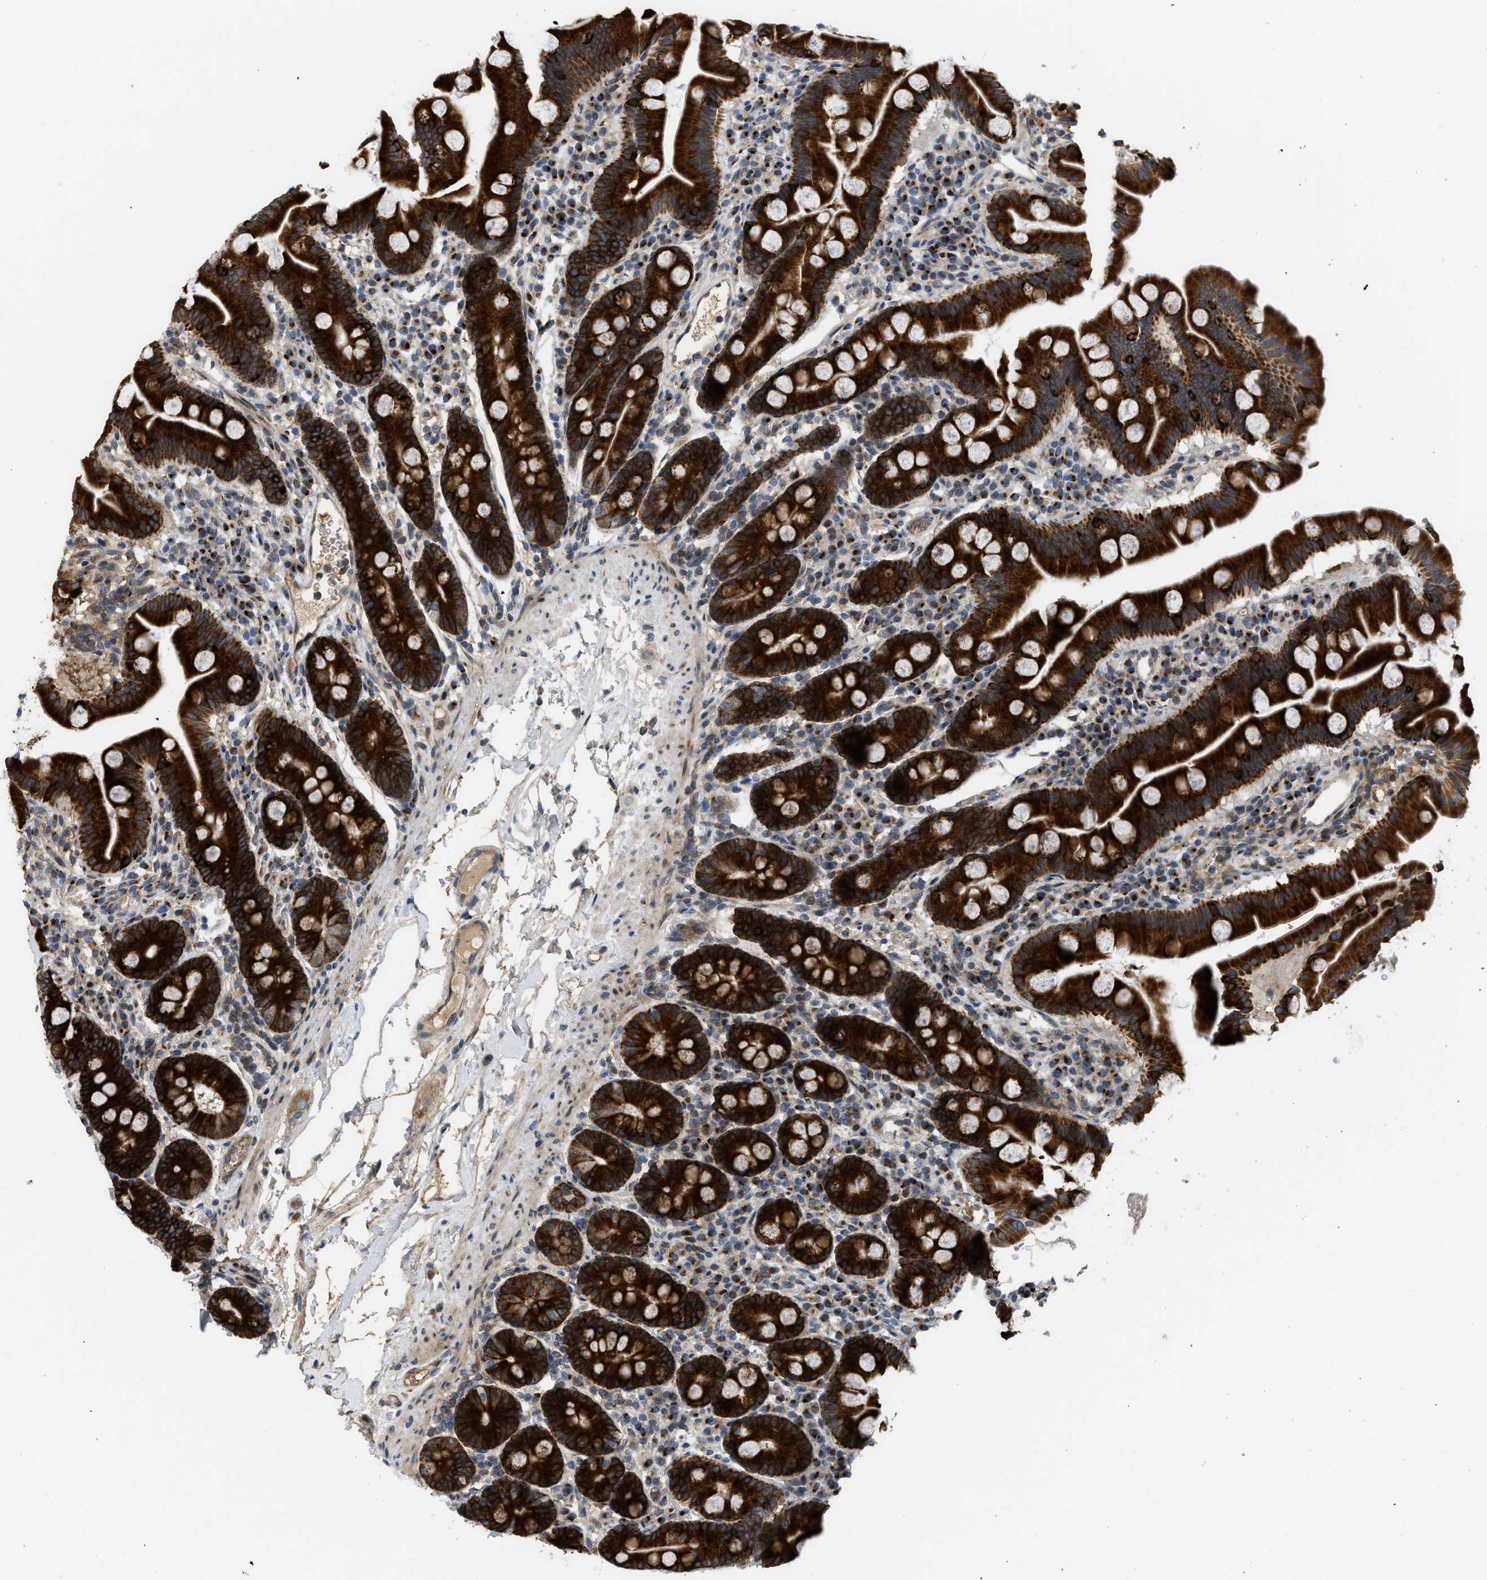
{"staining": {"intensity": "strong", "quantity": ">75%", "location": "cytoplasmic/membranous"}, "tissue": "duodenum", "cell_type": "Glandular cells", "image_type": "normal", "snomed": [{"axis": "morphology", "description": "Normal tissue, NOS"}, {"axis": "topography", "description": "Duodenum"}], "caption": "Duodenum stained with a brown dye reveals strong cytoplasmic/membranous positive expression in about >75% of glandular cells.", "gene": "DIPK1A", "patient": {"sex": "male", "age": 50}}